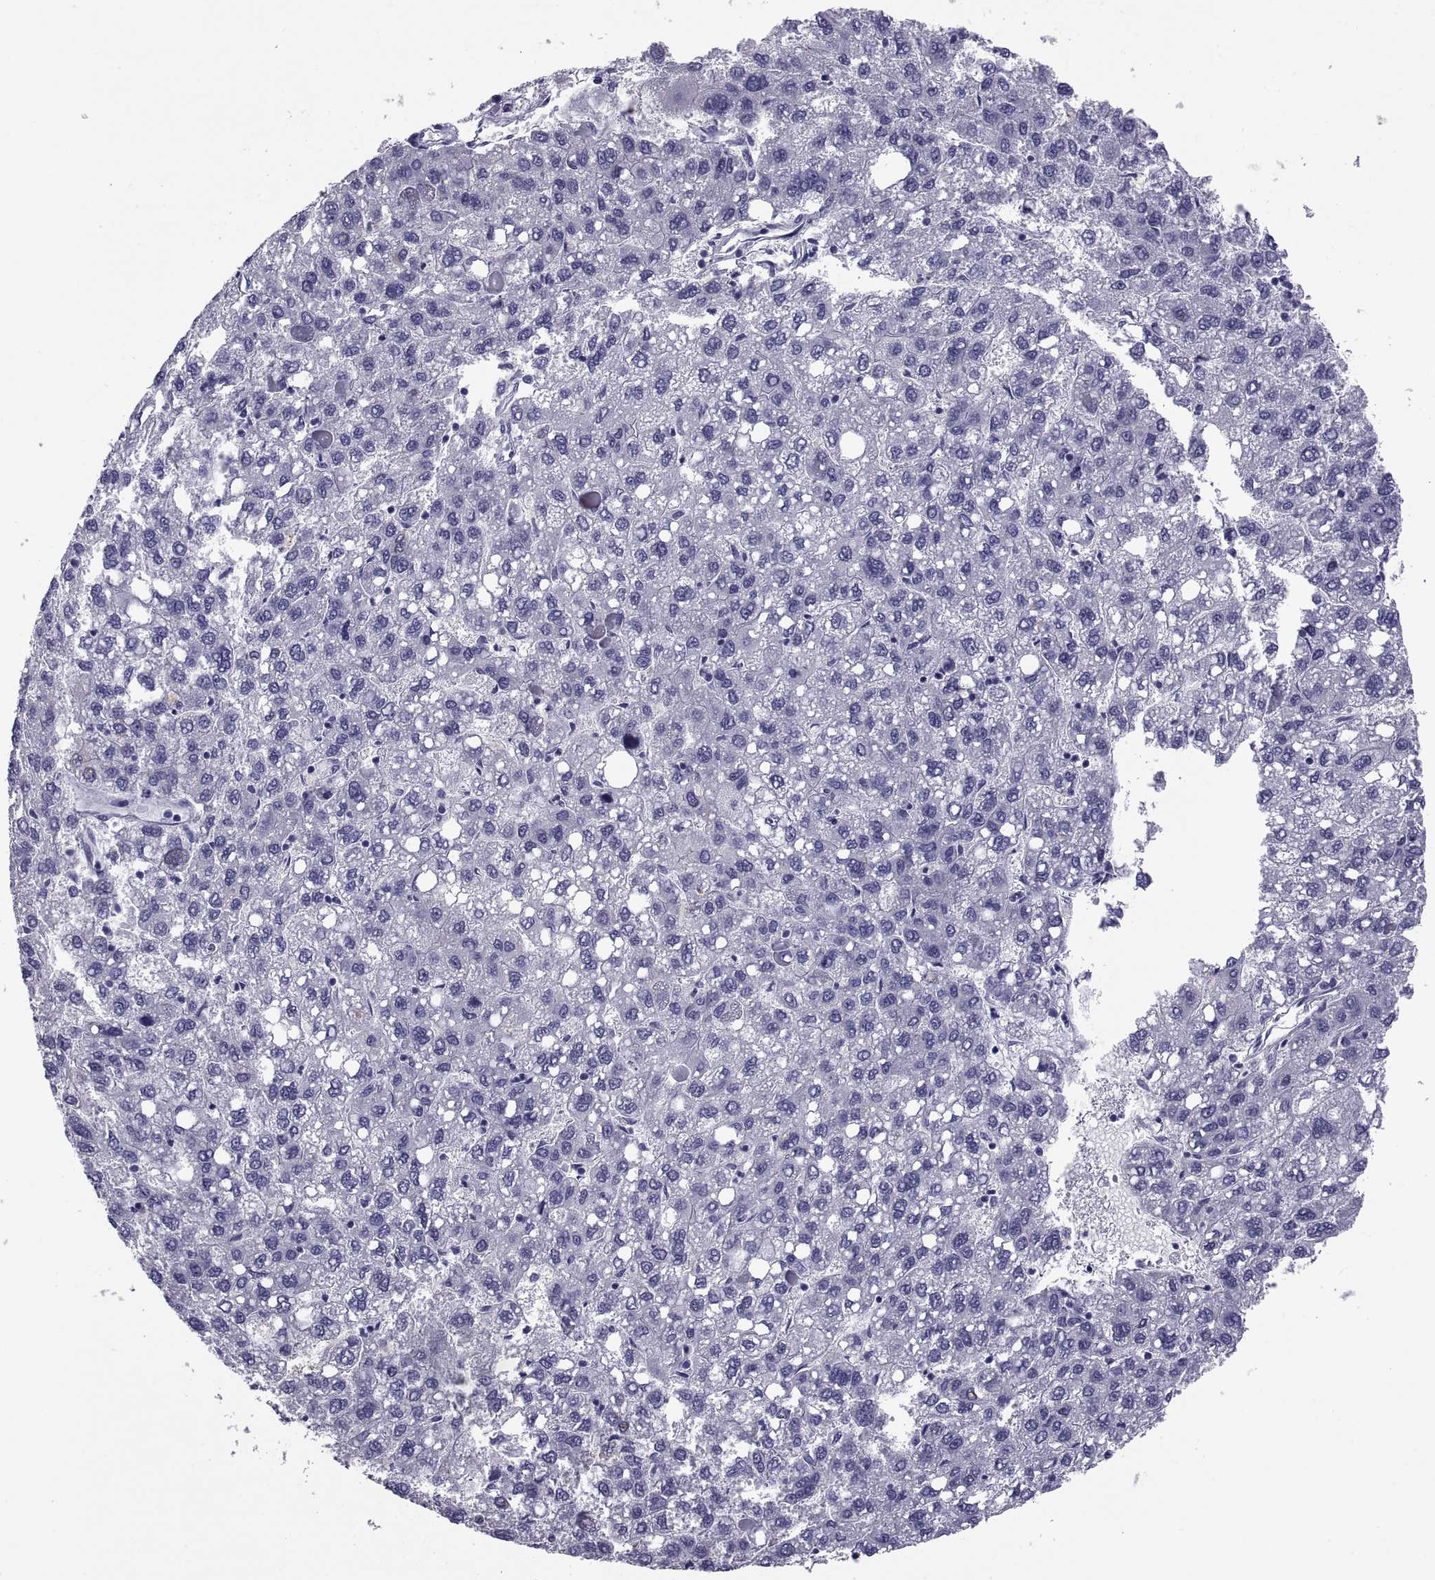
{"staining": {"intensity": "negative", "quantity": "none", "location": "none"}, "tissue": "liver cancer", "cell_type": "Tumor cells", "image_type": "cancer", "snomed": [{"axis": "morphology", "description": "Carcinoma, Hepatocellular, NOS"}, {"axis": "topography", "description": "Liver"}], "caption": "Tumor cells are negative for protein expression in human liver hepatocellular carcinoma.", "gene": "TGFBR3L", "patient": {"sex": "female", "age": 82}}